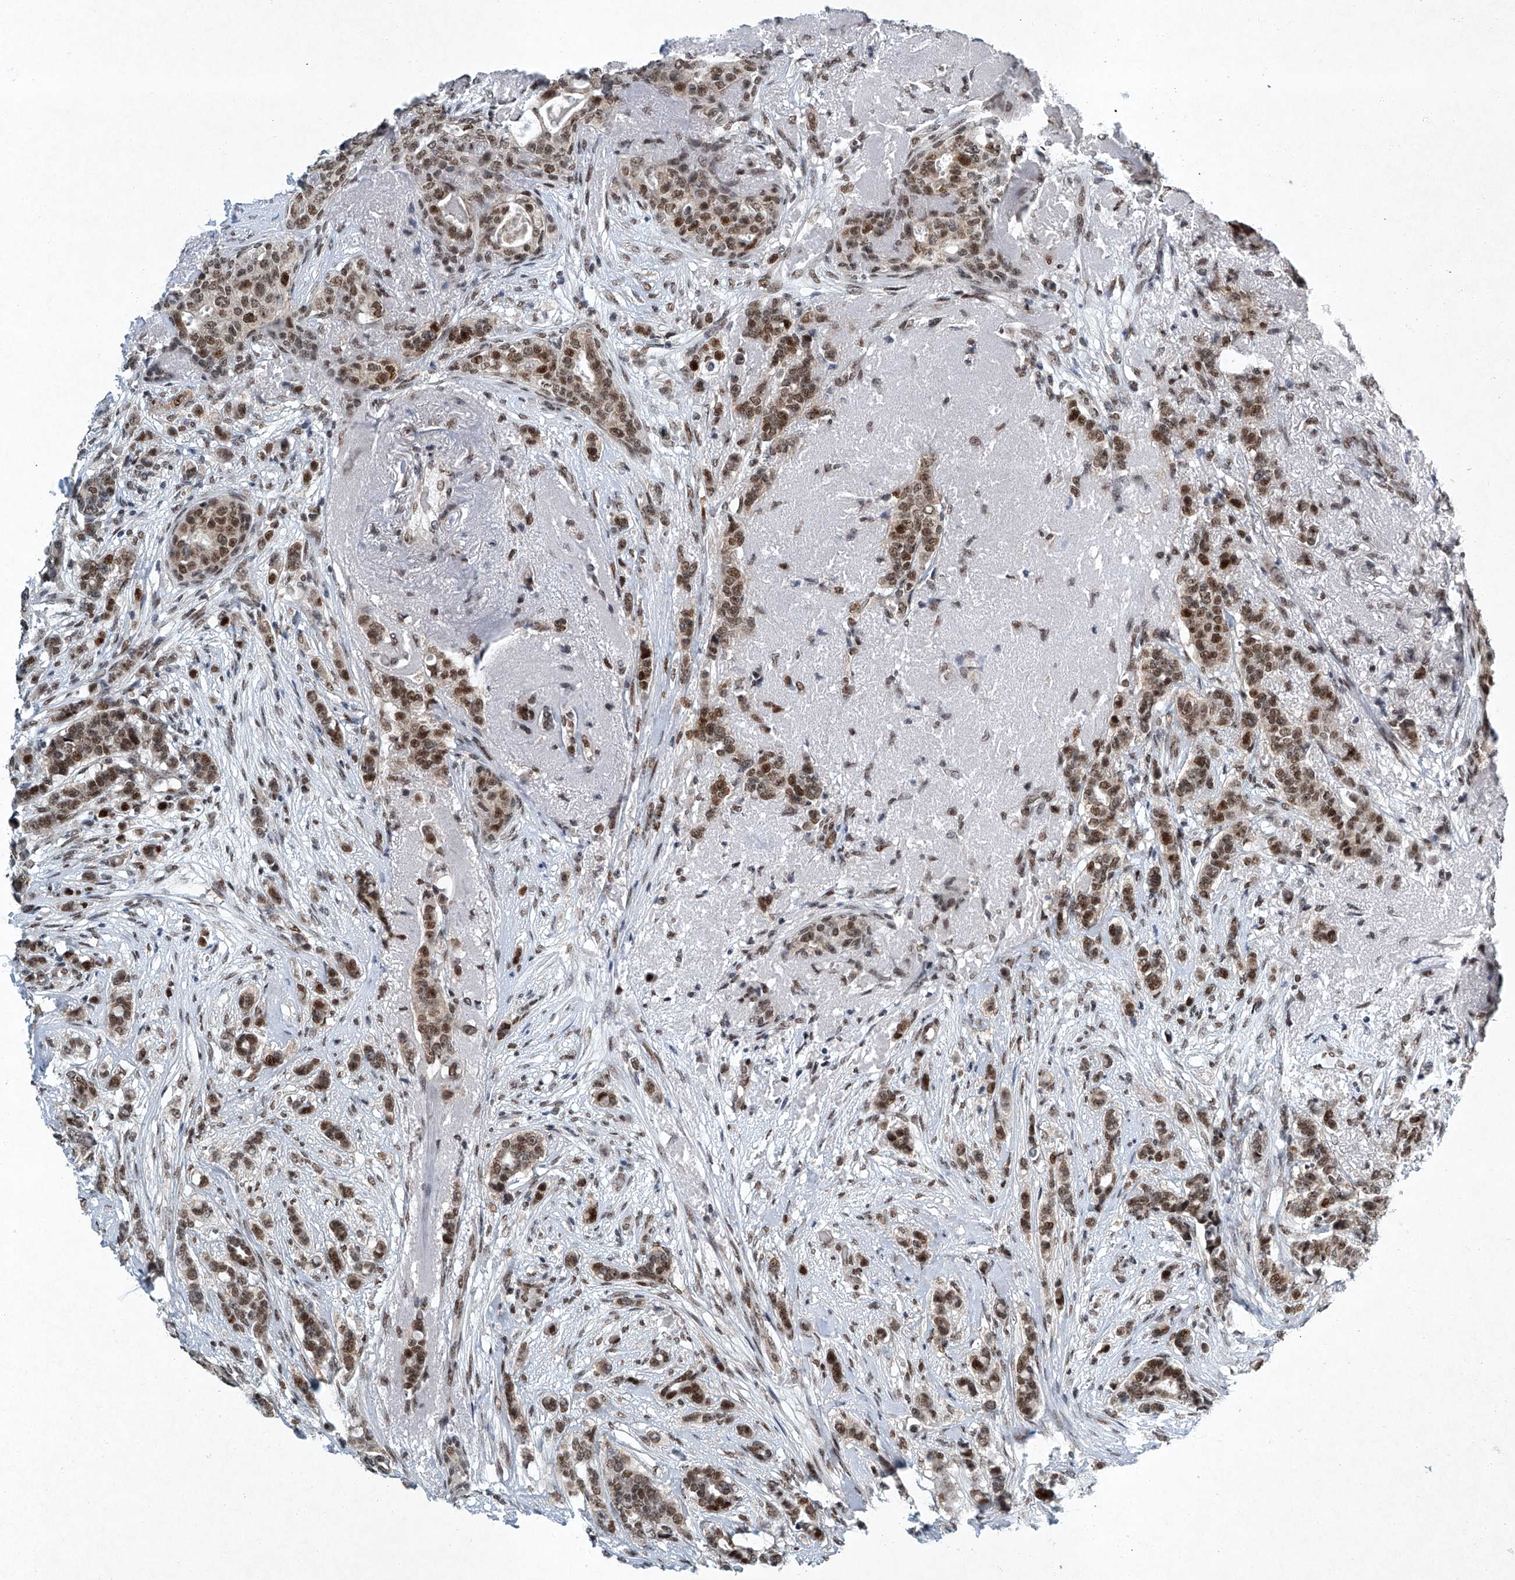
{"staining": {"intensity": "moderate", "quantity": ">75%", "location": "nuclear"}, "tissue": "breast cancer", "cell_type": "Tumor cells", "image_type": "cancer", "snomed": [{"axis": "morphology", "description": "Lobular carcinoma"}, {"axis": "topography", "description": "Breast"}], "caption": "Immunohistochemistry (IHC) (DAB) staining of breast cancer exhibits moderate nuclear protein staining in approximately >75% of tumor cells. The protein is shown in brown color, while the nuclei are stained blue.", "gene": "TFDP1", "patient": {"sex": "female", "age": 51}}